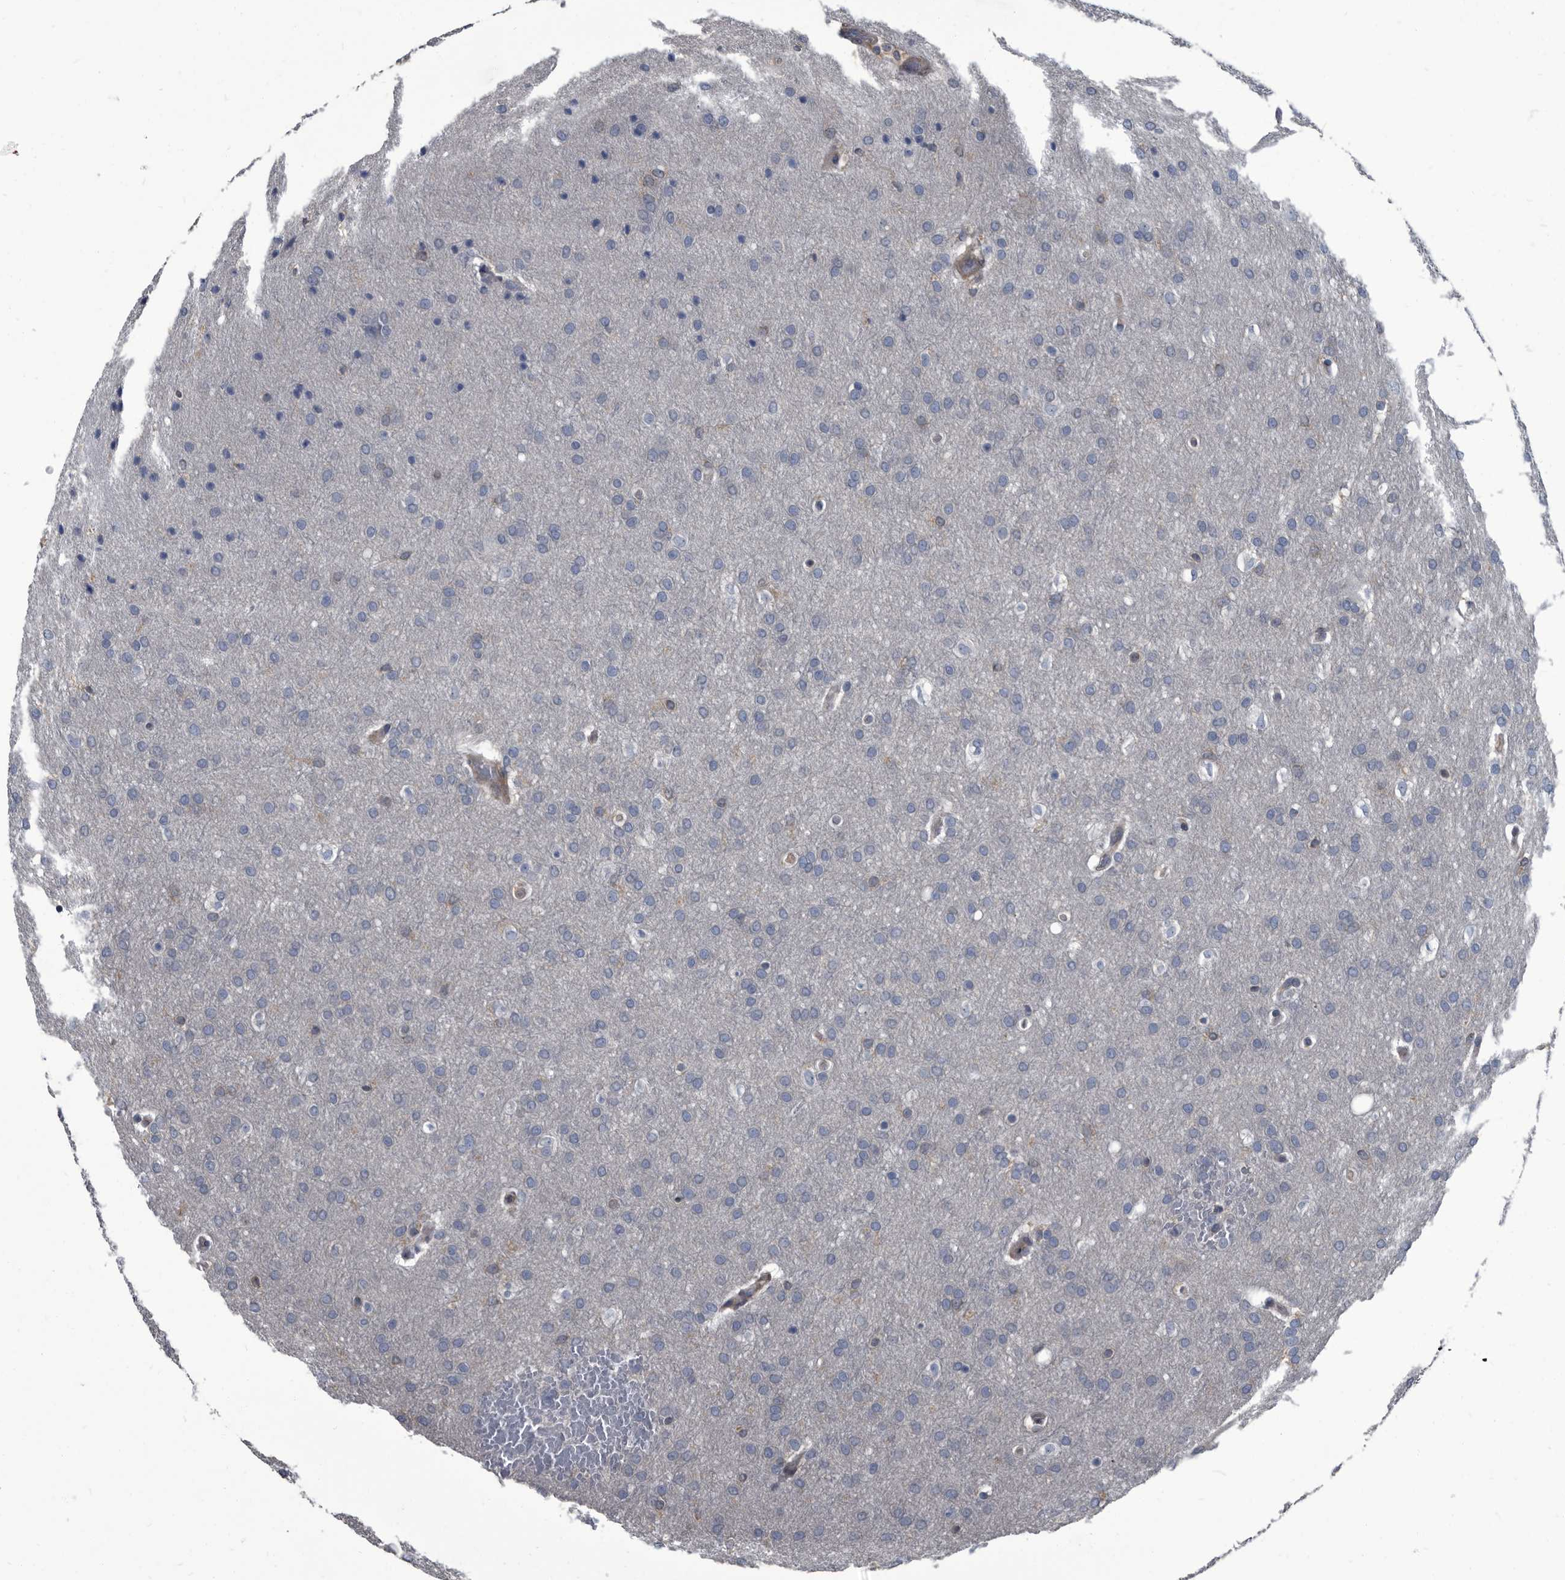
{"staining": {"intensity": "negative", "quantity": "none", "location": "none"}, "tissue": "glioma", "cell_type": "Tumor cells", "image_type": "cancer", "snomed": [{"axis": "morphology", "description": "Glioma, malignant, Low grade"}, {"axis": "topography", "description": "Brain"}], "caption": "Tumor cells show no significant protein expression in low-grade glioma (malignant).", "gene": "CDV3", "patient": {"sex": "female", "age": 37}}